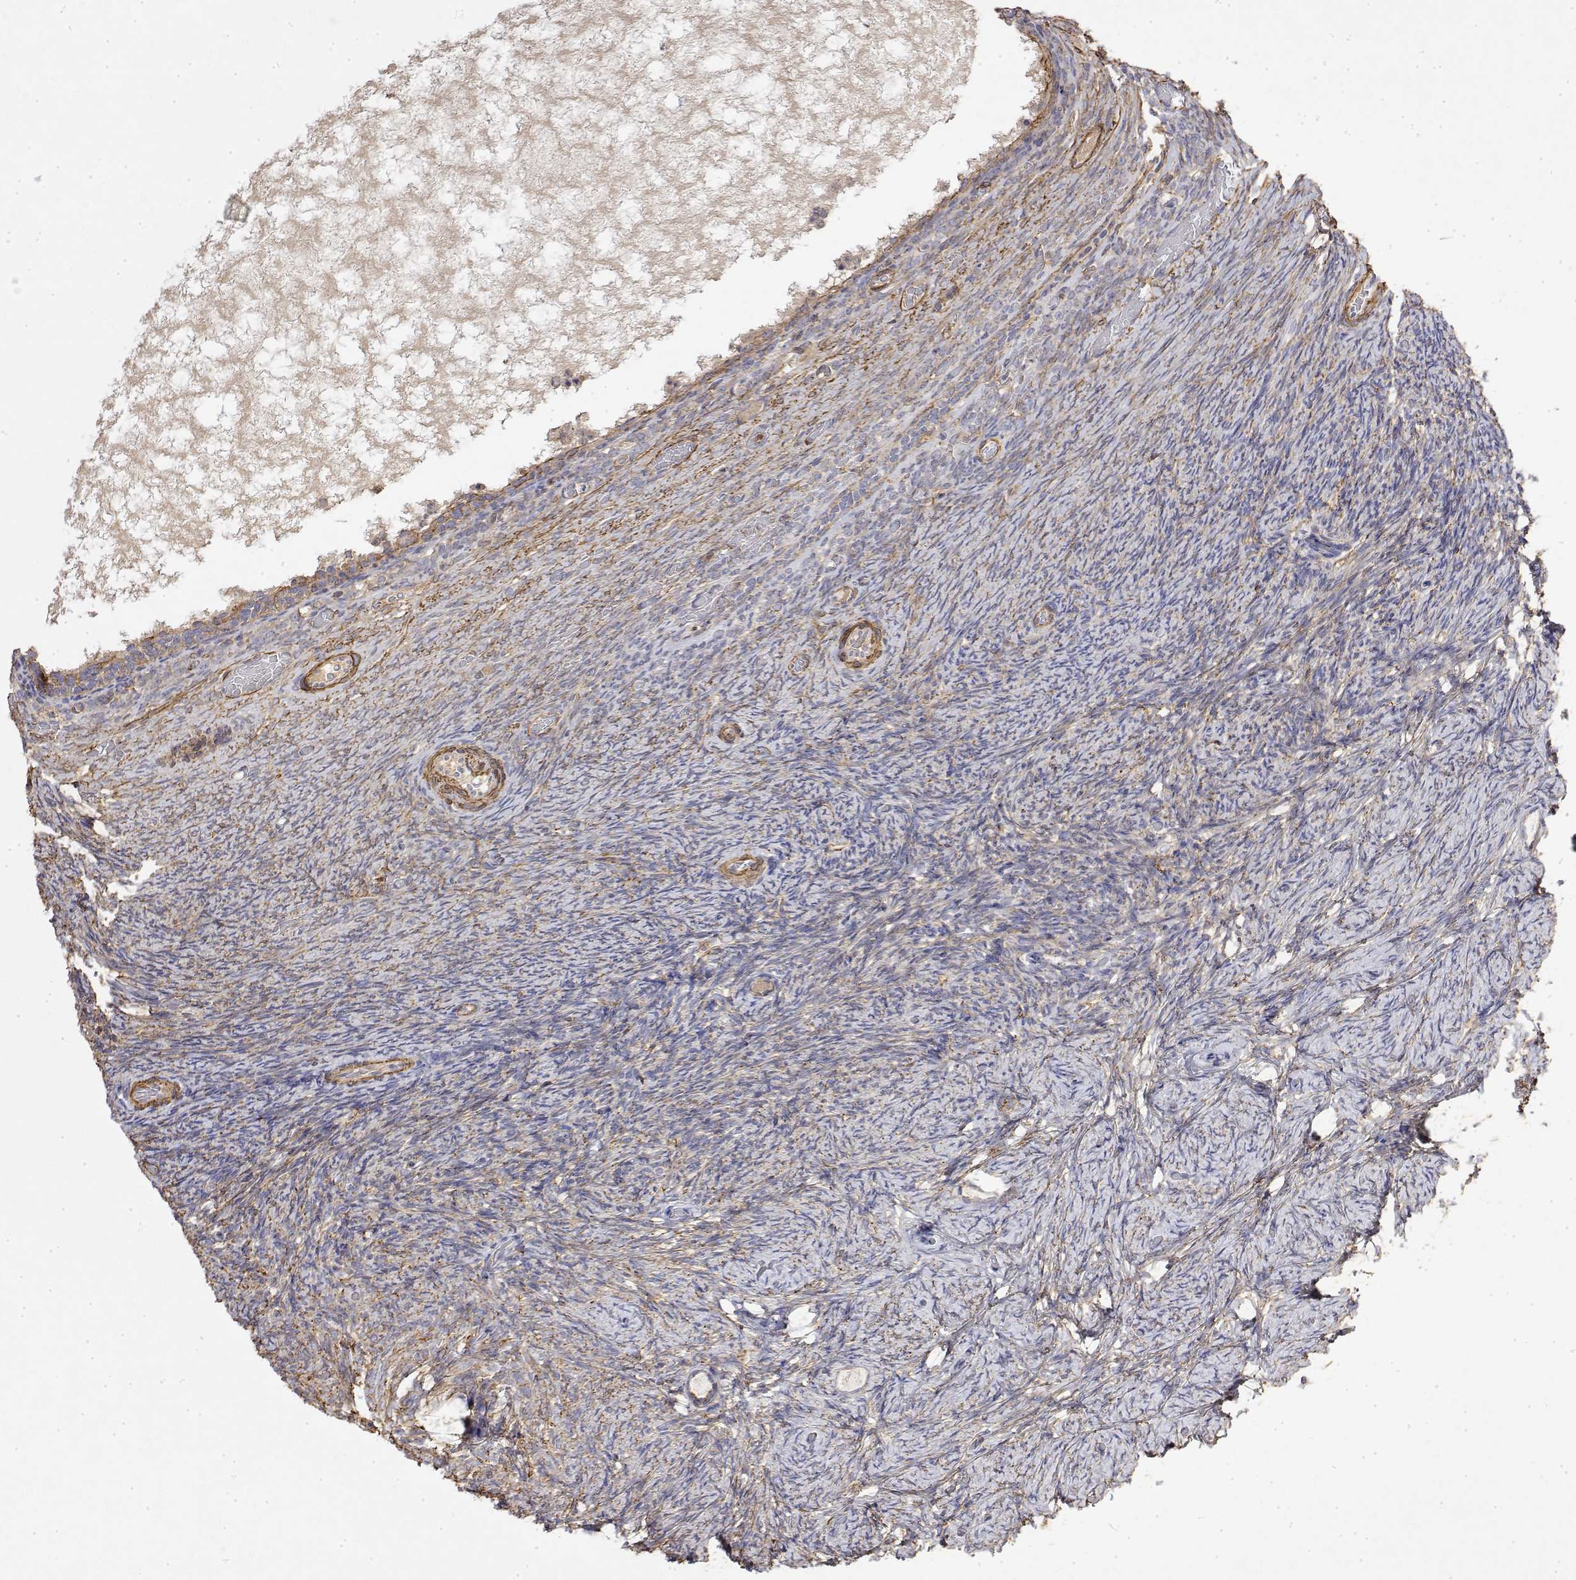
{"staining": {"intensity": "negative", "quantity": "none", "location": "none"}, "tissue": "ovary", "cell_type": "Follicle cells", "image_type": "normal", "snomed": [{"axis": "morphology", "description": "Normal tissue, NOS"}, {"axis": "topography", "description": "Ovary"}], "caption": "Human ovary stained for a protein using IHC reveals no expression in follicle cells.", "gene": "SOWAHD", "patient": {"sex": "female", "age": 34}}